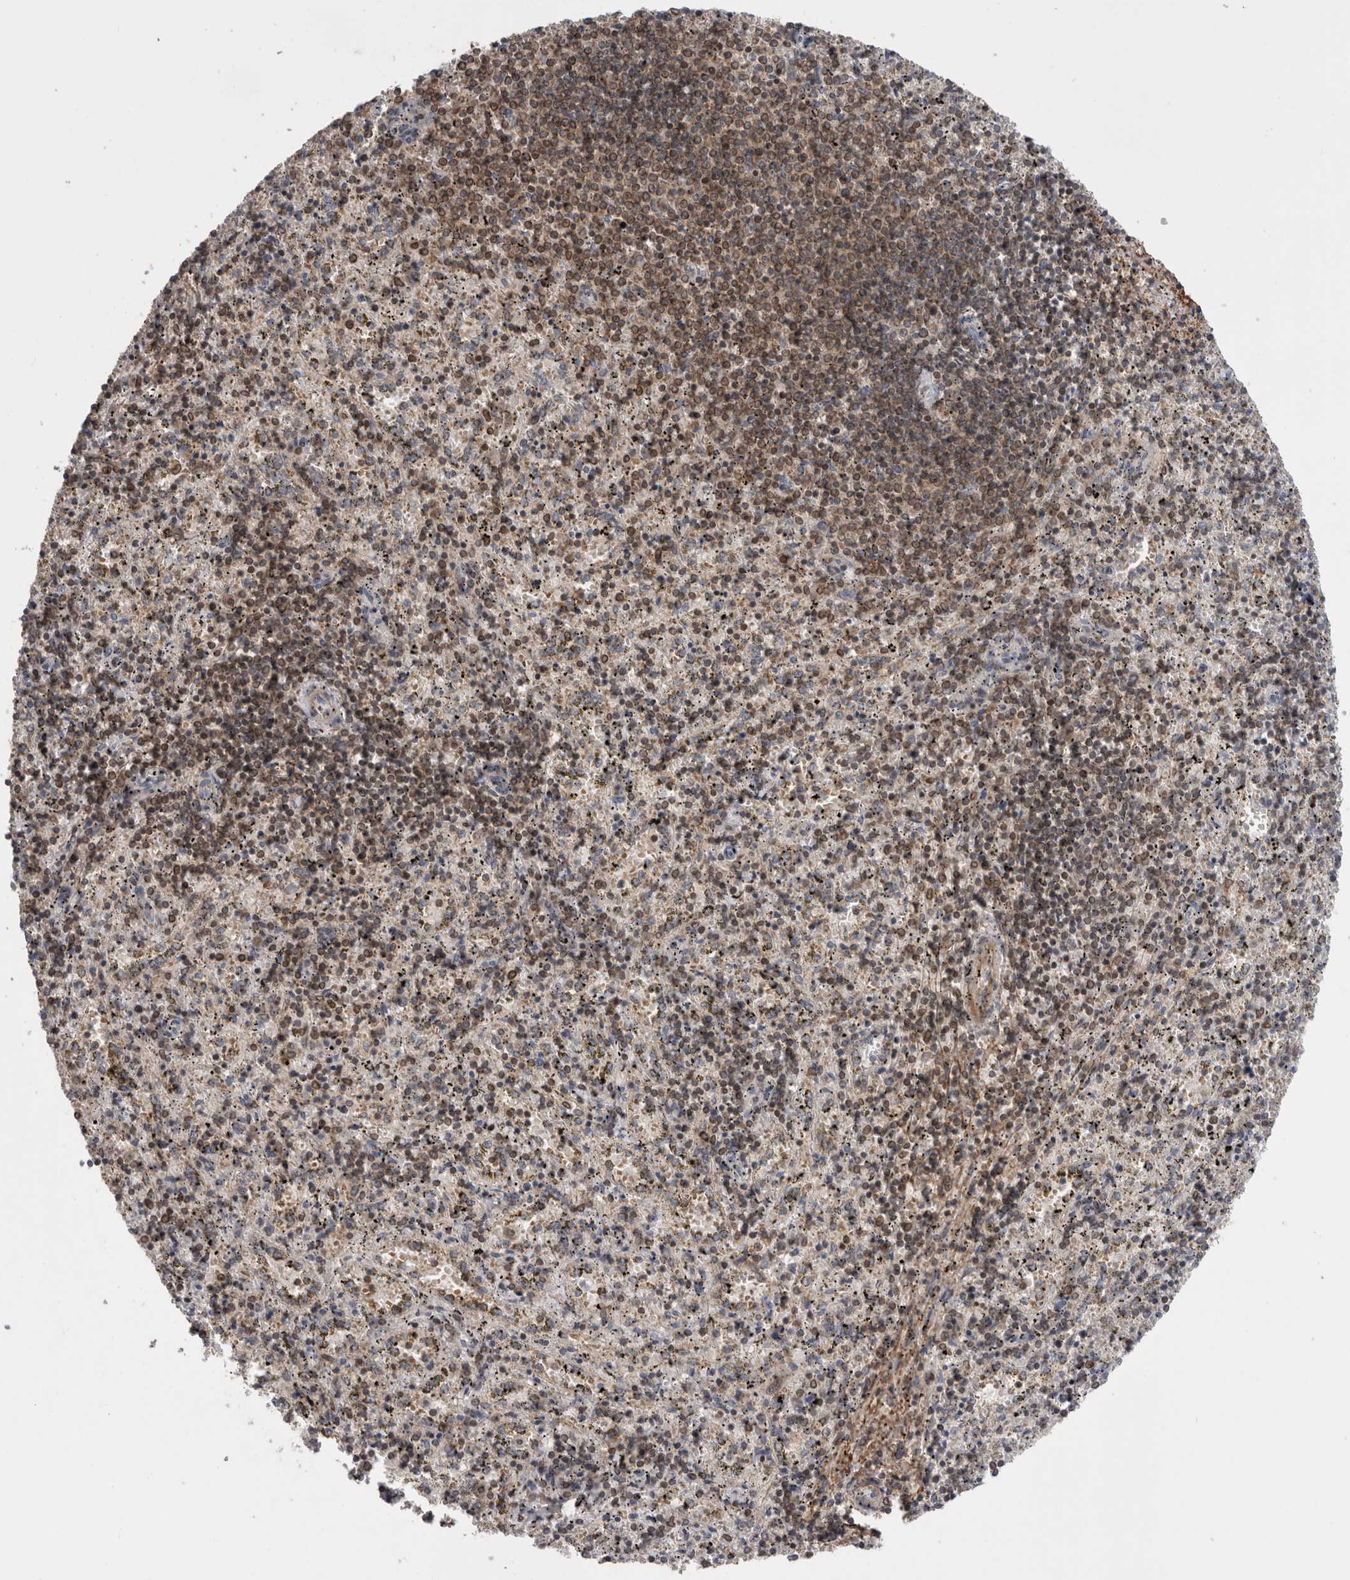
{"staining": {"intensity": "moderate", "quantity": "25%-75%", "location": "cytoplasmic/membranous"}, "tissue": "spleen", "cell_type": "Cells in red pulp", "image_type": "normal", "snomed": [{"axis": "morphology", "description": "Normal tissue, NOS"}, {"axis": "topography", "description": "Spleen"}], "caption": "The photomicrograph reveals immunohistochemical staining of benign spleen. There is moderate cytoplasmic/membranous positivity is identified in about 25%-75% of cells in red pulp. The staining was performed using DAB, with brown indicating positive protein expression. Nuclei are stained blue with hematoxylin.", "gene": "DARS2", "patient": {"sex": "male", "age": 11}}